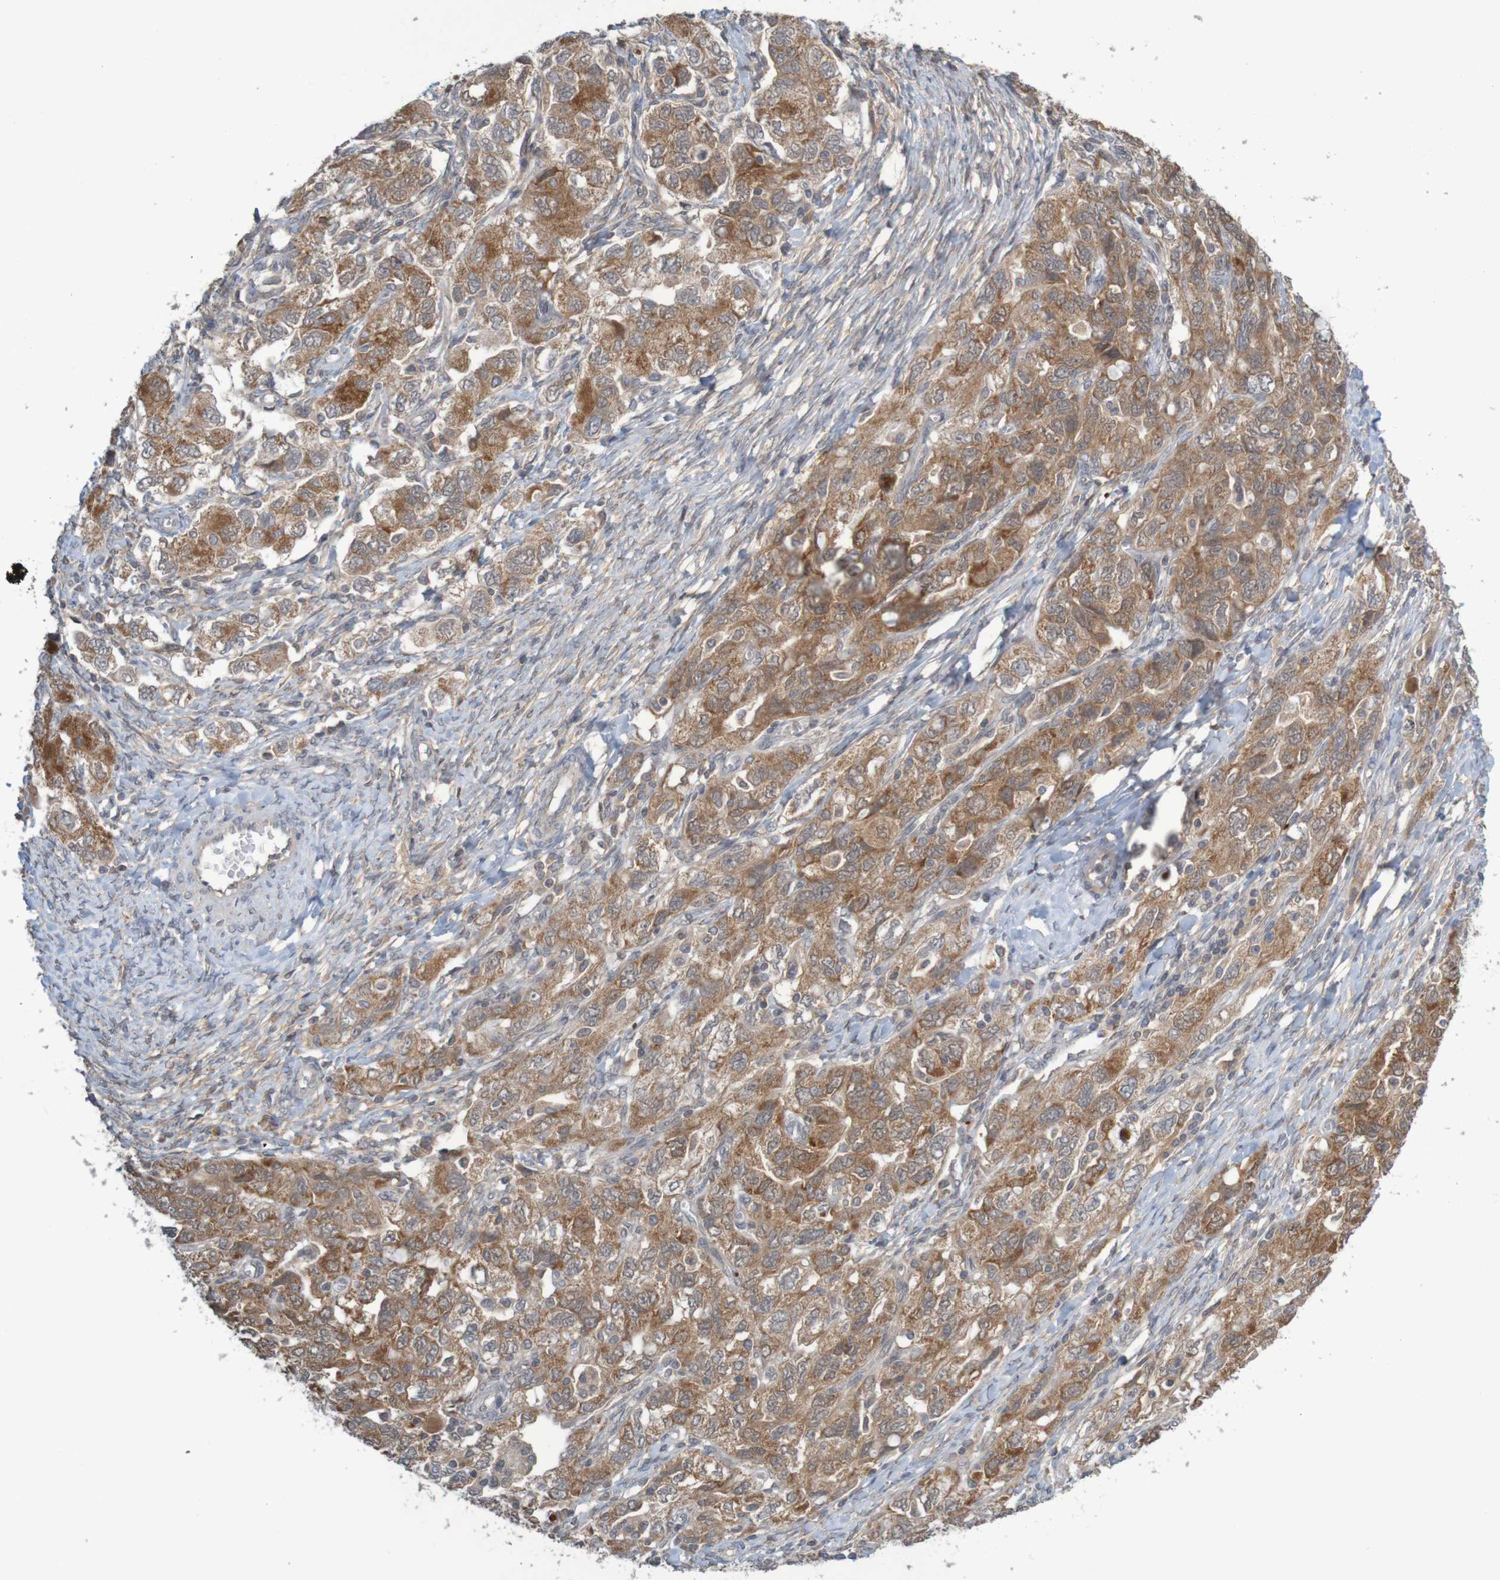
{"staining": {"intensity": "moderate", "quantity": ">75%", "location": "cytoplasmic/membranous"}, "tissue": "ovarian cancer", "cell_type": "Tumor cells", "image_type": "cancer", "snomed": [{"axis": "morphology", "description": "Carcinoma, NOS"}, {"axis": "morphology", "description": "Cystadenocarcinoma, serous, NOS"}, {"axis": "topography", "description": "Ovary"}], "caption": "IHC photomicrograph of ovarian cancer stained for a protein (brown), which shows medium levels of moderate cytoplasmic/membranous positivity in approximately >75% of tumor cells.", "gene": "ANKK1", "patient": {"sex": "female", "age": 69}}